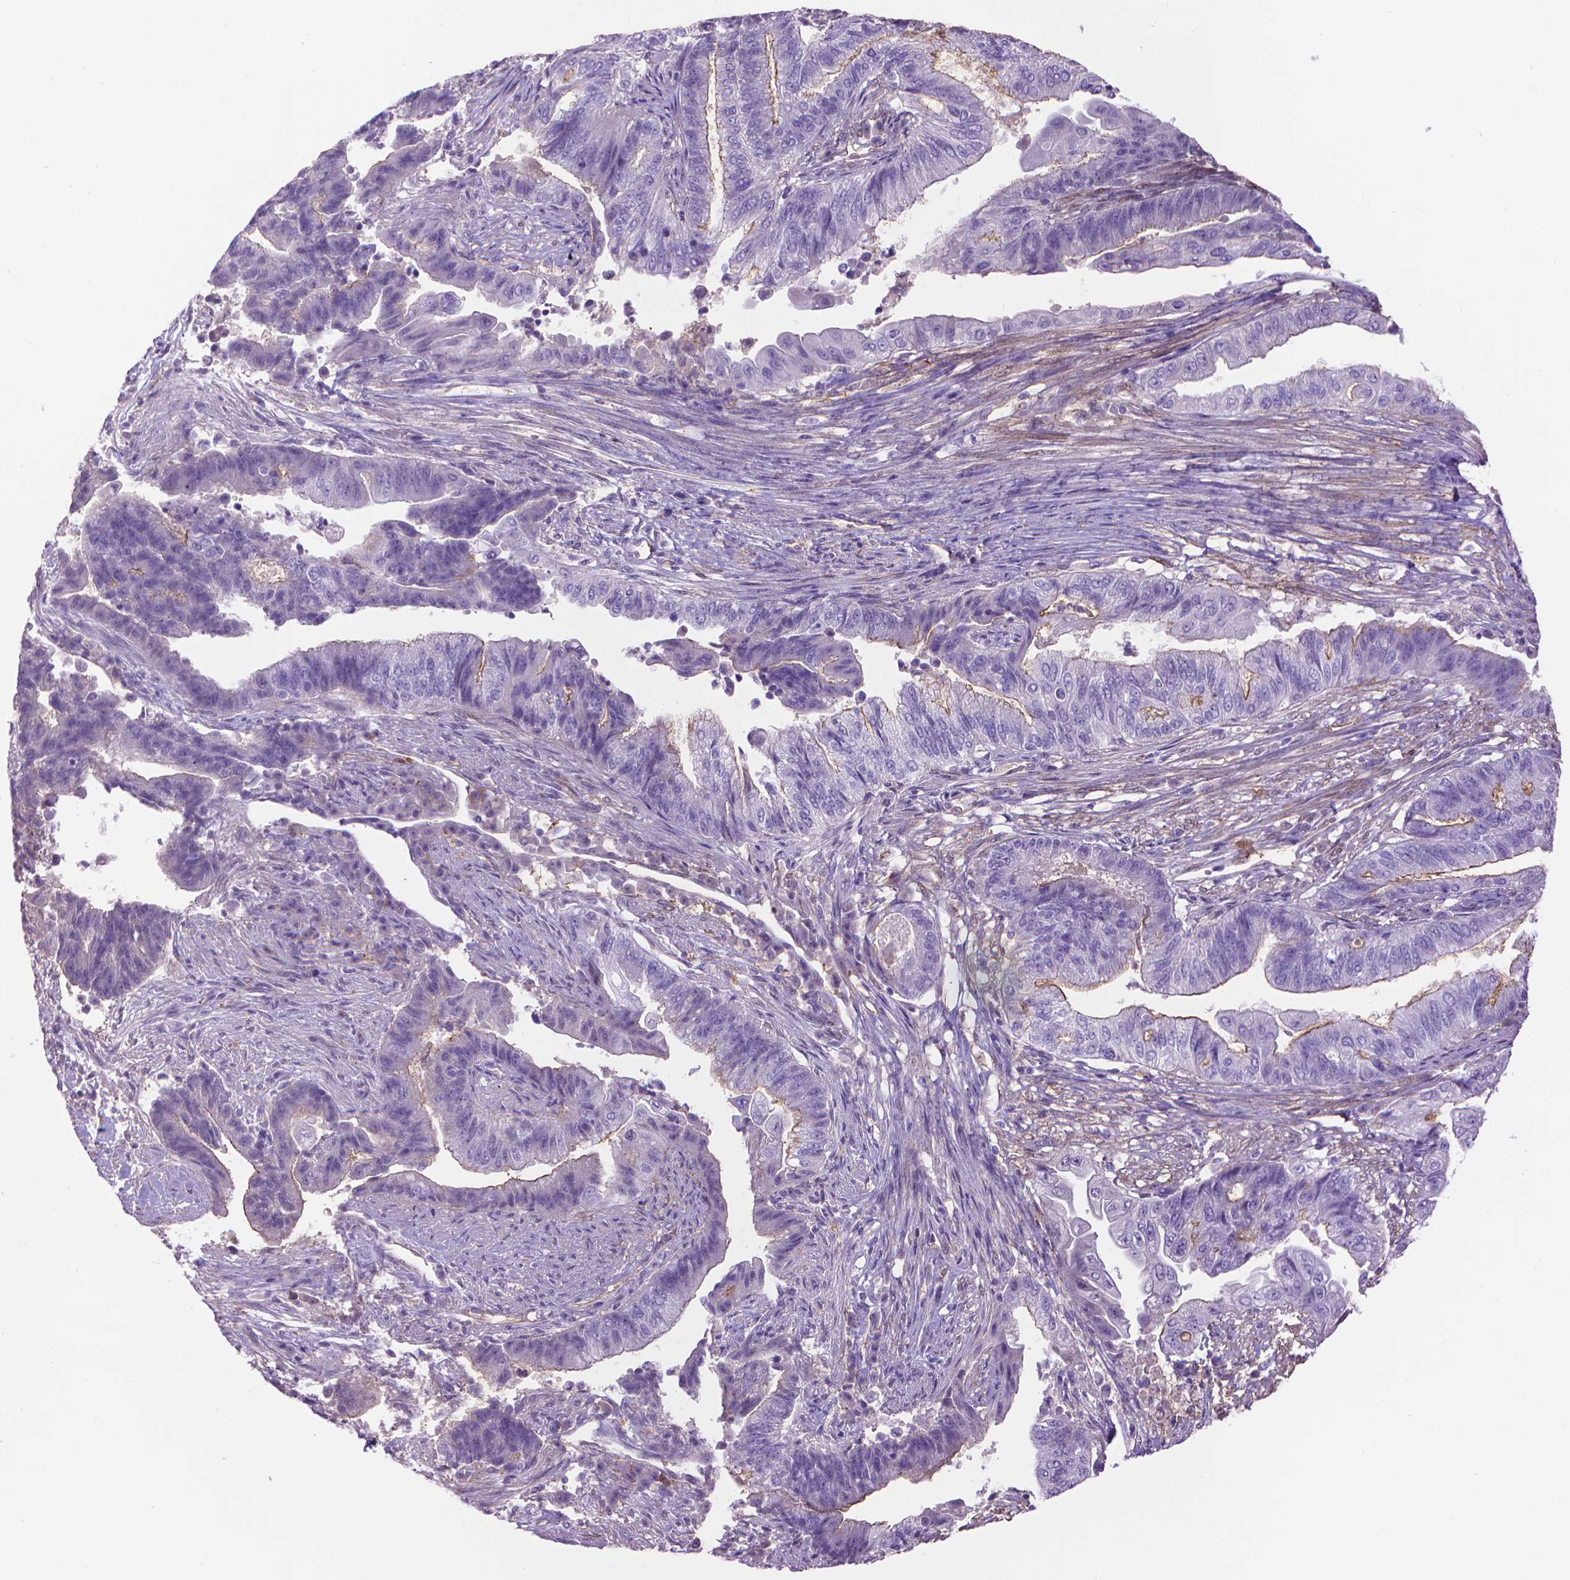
{"staining": {"intensity": "moderate", "quantity": "<25%", "location": "cytoplasmic/membranous"}, "tissue": "endometrial cancer", "cell_type": "Tumor cells", "image_type": "cancer", "snomed": [{"axis": "morphology", "description": "Adenocarcinoma, NOS"}, {"axis": "topography", "description": "Uterus"}, {"axis": "topography", "description": "Endometrium"}], "caption": "The image demonstrates immunohistochemical staining of endometrial cancer. There is moderate cytoplasmic/membranous staining is present in about <25% of tumor cells. (DAB (3,3'-diaminobenzidine) IHC with brightfield microscopy, high magnification).", "gene": "CLIC4", "patient": {"sex": "female", "age": 54}}